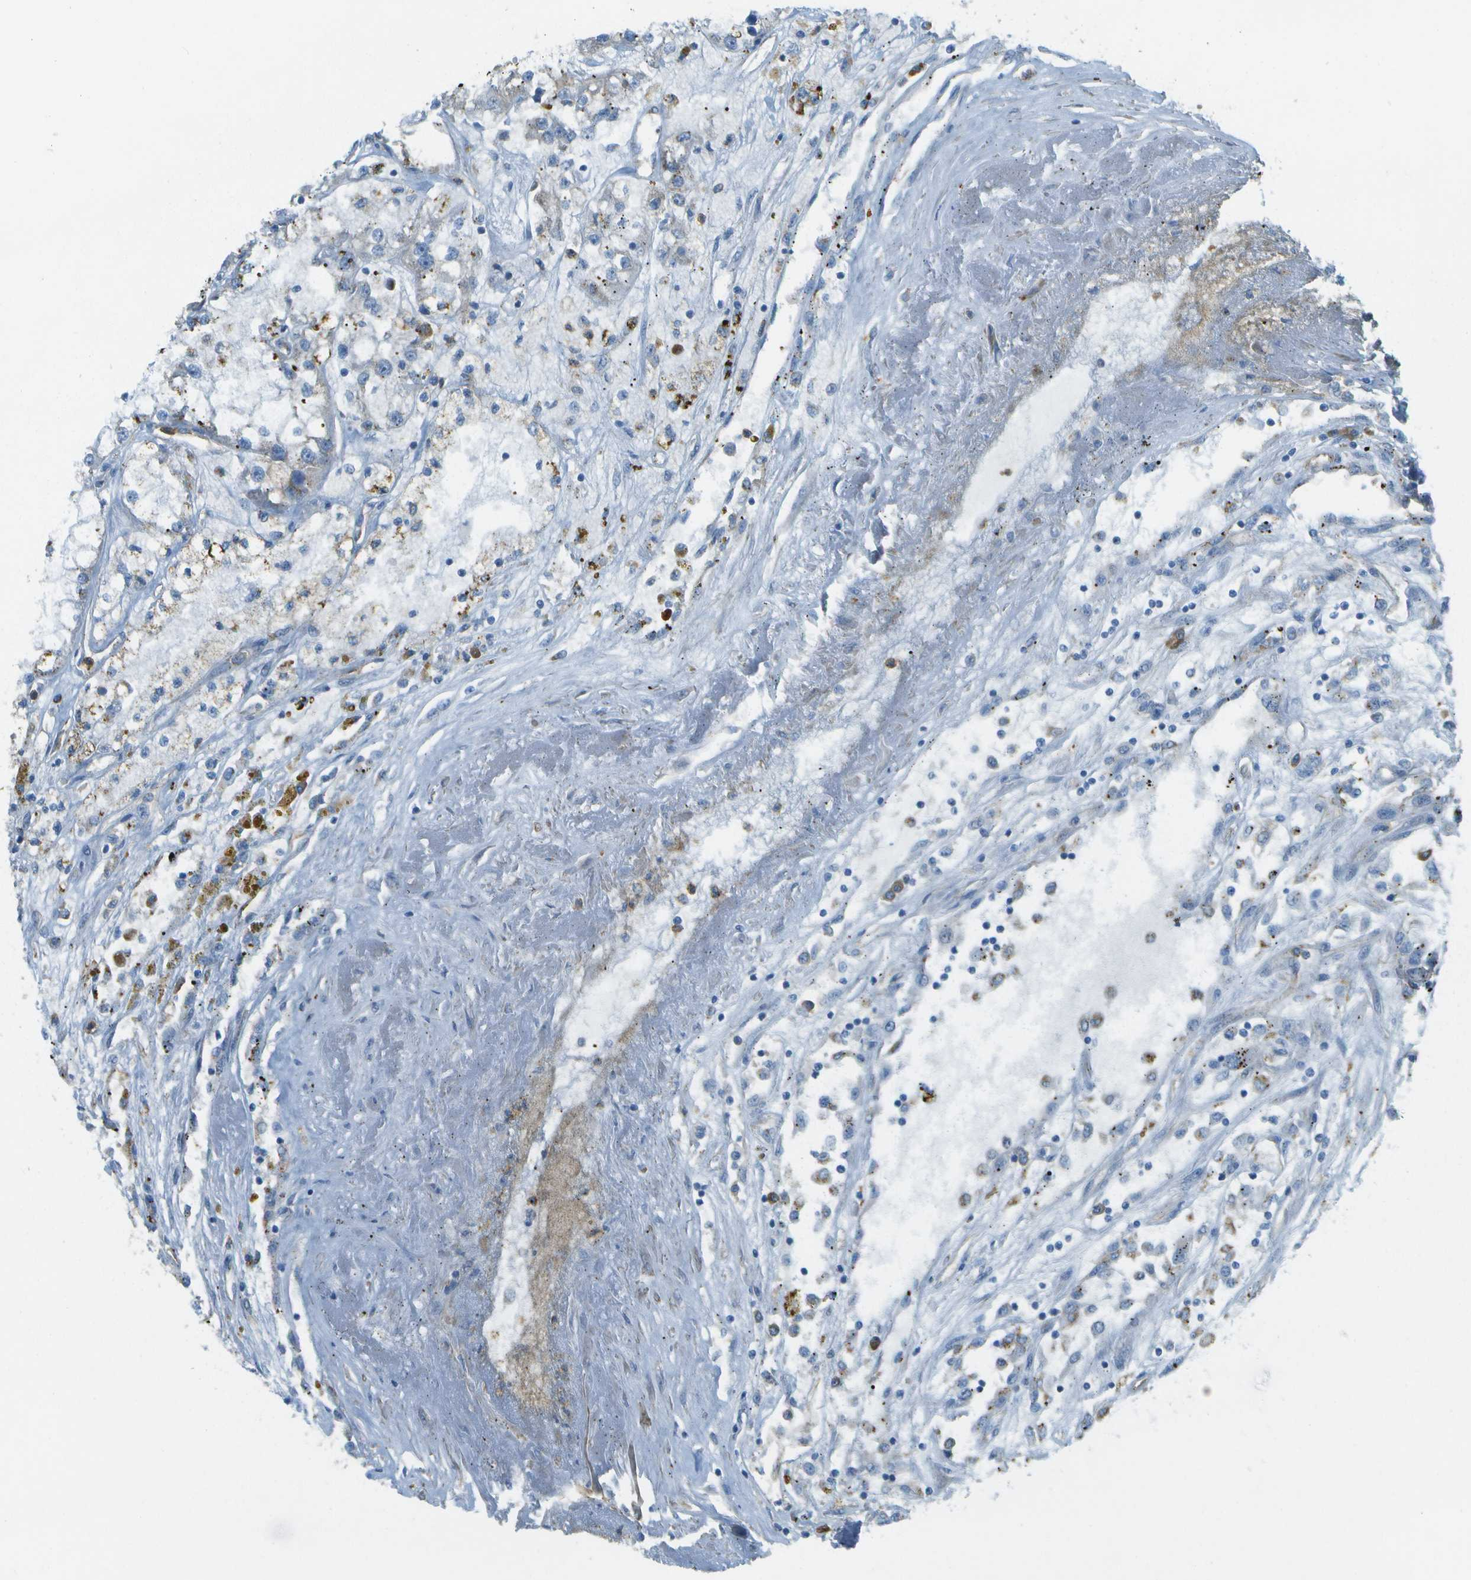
{"staining": {"intensity": "negative", "quantity": "none", "location": "none"}, "tissue": "renal cancer", "cell_type": "Tumor cells", "image_type": "cancer", "snomed": [{"axis": "morphology", "description": "Adenocarcinoma, NOS"}, {"axis": "topography", "description": "Kidney"}], "caption": "Renal cancer (adenocarcinoma) stained for a protein using immunohistochemistry (IHC) demonstrates no positivity tumor cells.", "gene": "MYH11", "patient": {"sex": "female", "age": 52}}